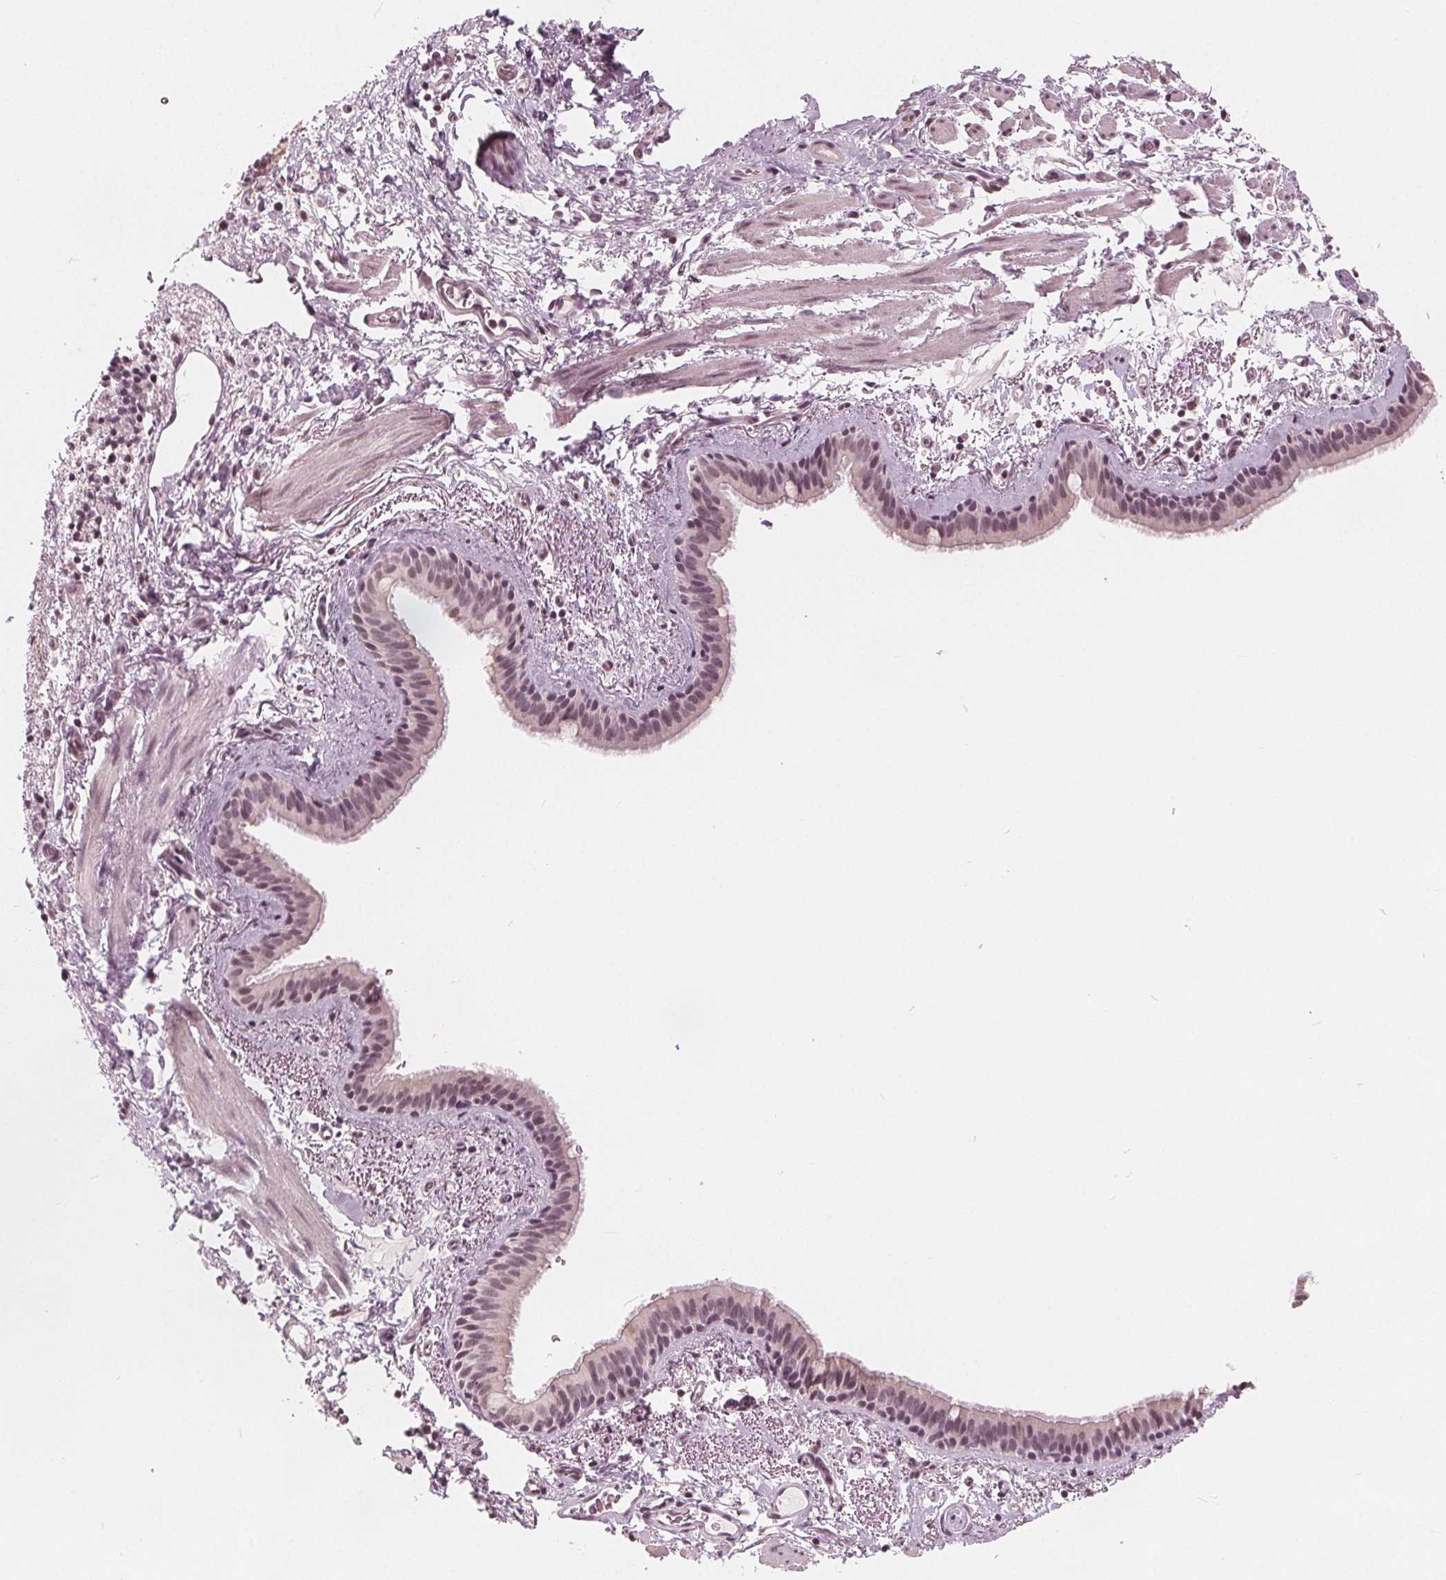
{"staining": {"intensity": "weak", "quantity": "25%-75%", "location": "cytoplasmic/membranous,nuclear"}, "tissue": "bronchus", "cell_type": "Respiratory epithelial cells", "image_type": "normal", "snomed": [{"axis": "morphology", "description": "Normal tissue, NOS"}, {"axis": "topography", "description": "Bronchus"}], "caption": "High-magnification brightfield microscopy of benign bronchus stained with DAB (3,3'-diaminobenzidine) (brown) and counterstained with hematoxylin (blue). respiratory epithelial cells exhibit weak cytoplasmic/membranous,nuclear positivity is seen in approximately25%-75% of cells. (brown staining indicates protein expression, while blue staining denotes nuclei).", "gene": "NUP210L", "patient": {"sex": "female", "age": 61}}